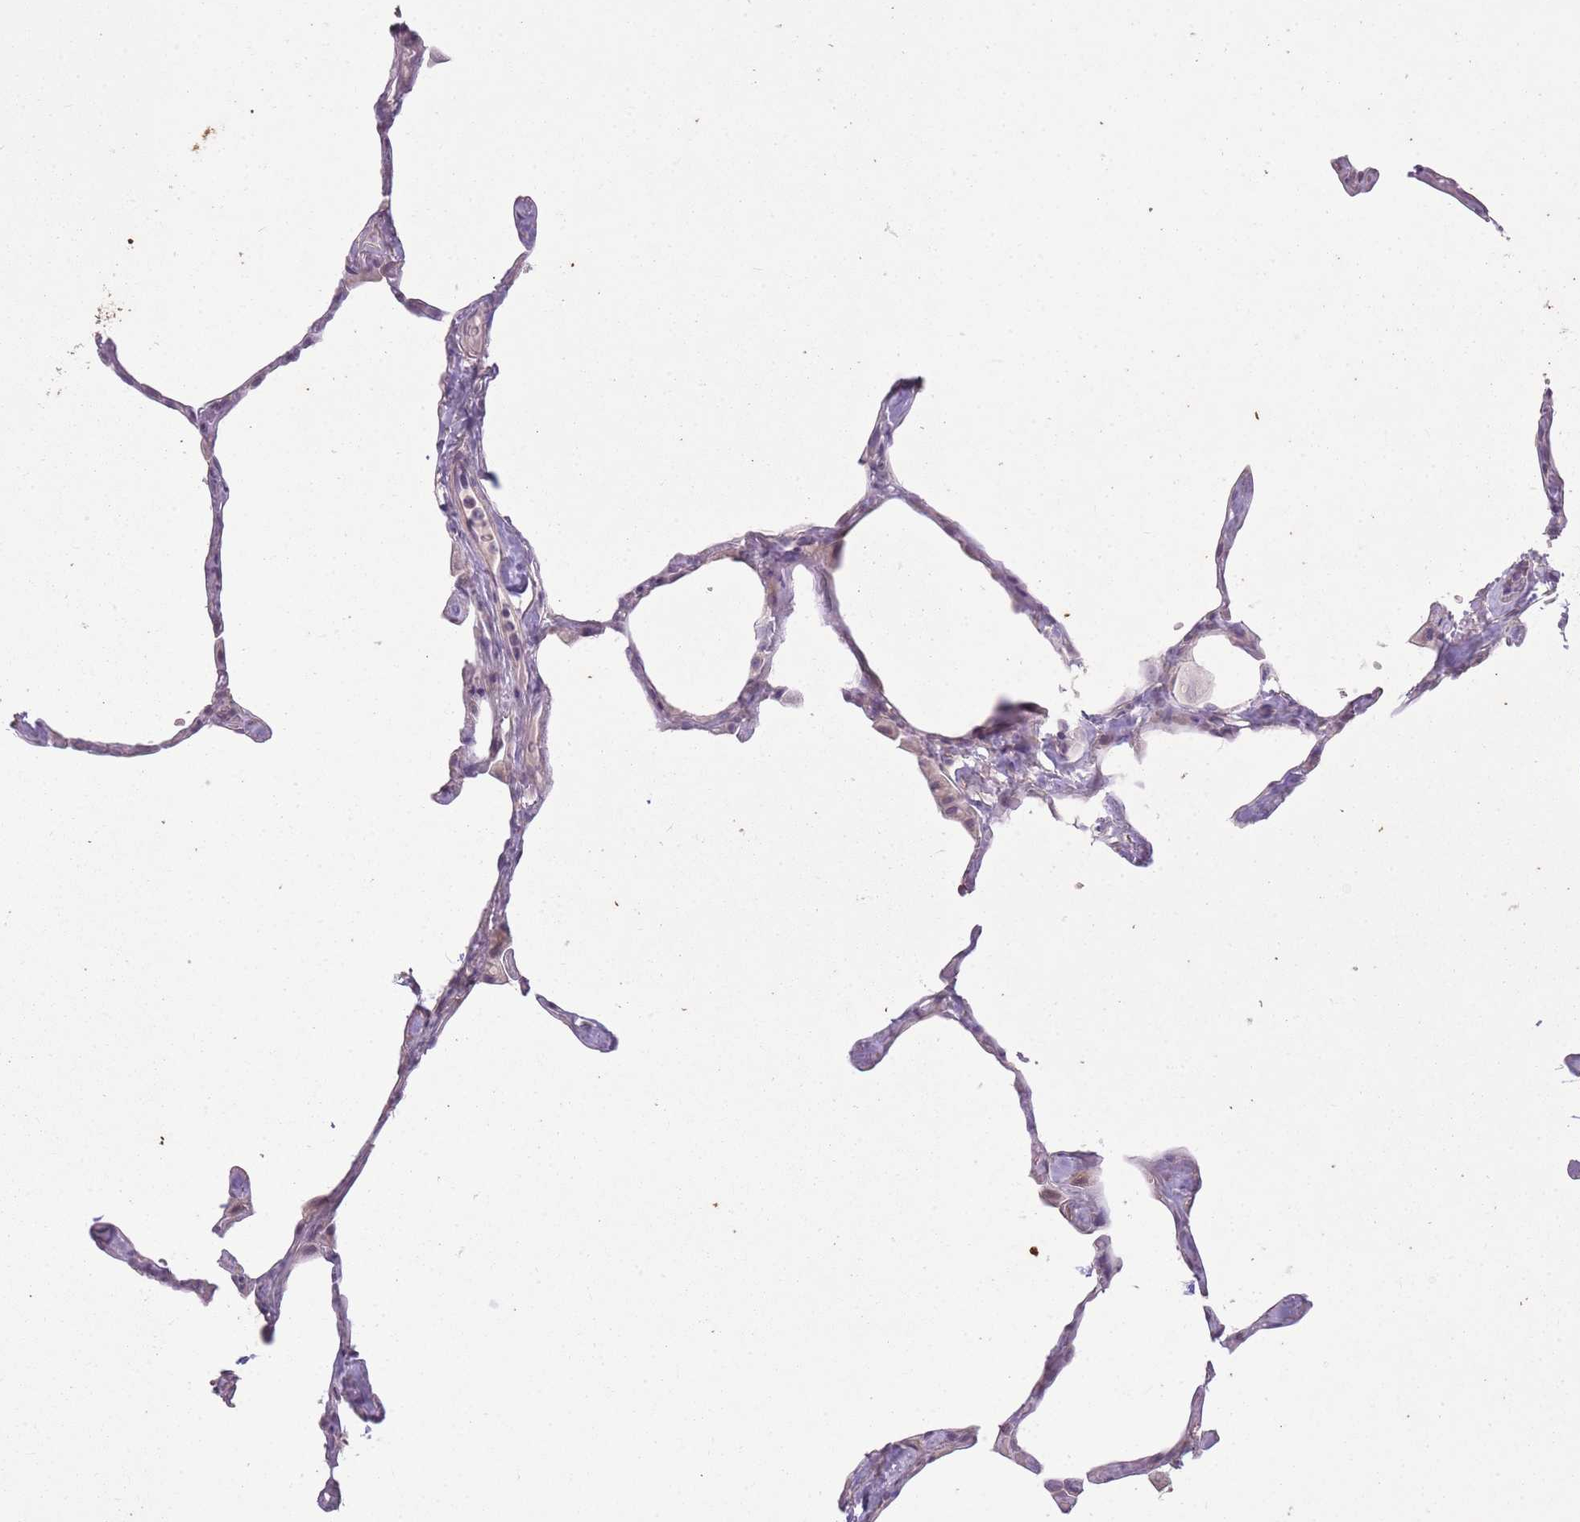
{"staining": {"intensity": "weak", "quantity": "<25%", "location": "cytoplasmic/membranous"}, "tissue": "lung", "cell_type": "Alveolar cells", "image_type": "normal", "snomed": [{"axis": "morphology", "description": "Normal tissue, NOS"}, {"axis": "topography", "description": "Lung"}], "caption": "High power microscopy photomicrograph of an immunohistochemistry image of unremarkable lung, revealing no significant positivity in alveolar cells. (Immunohistochemistry (ihc), brightfield microscopy, high magnification).", "gene": "ZBTB24", "patient": {"sex": "male", "age": 65}}